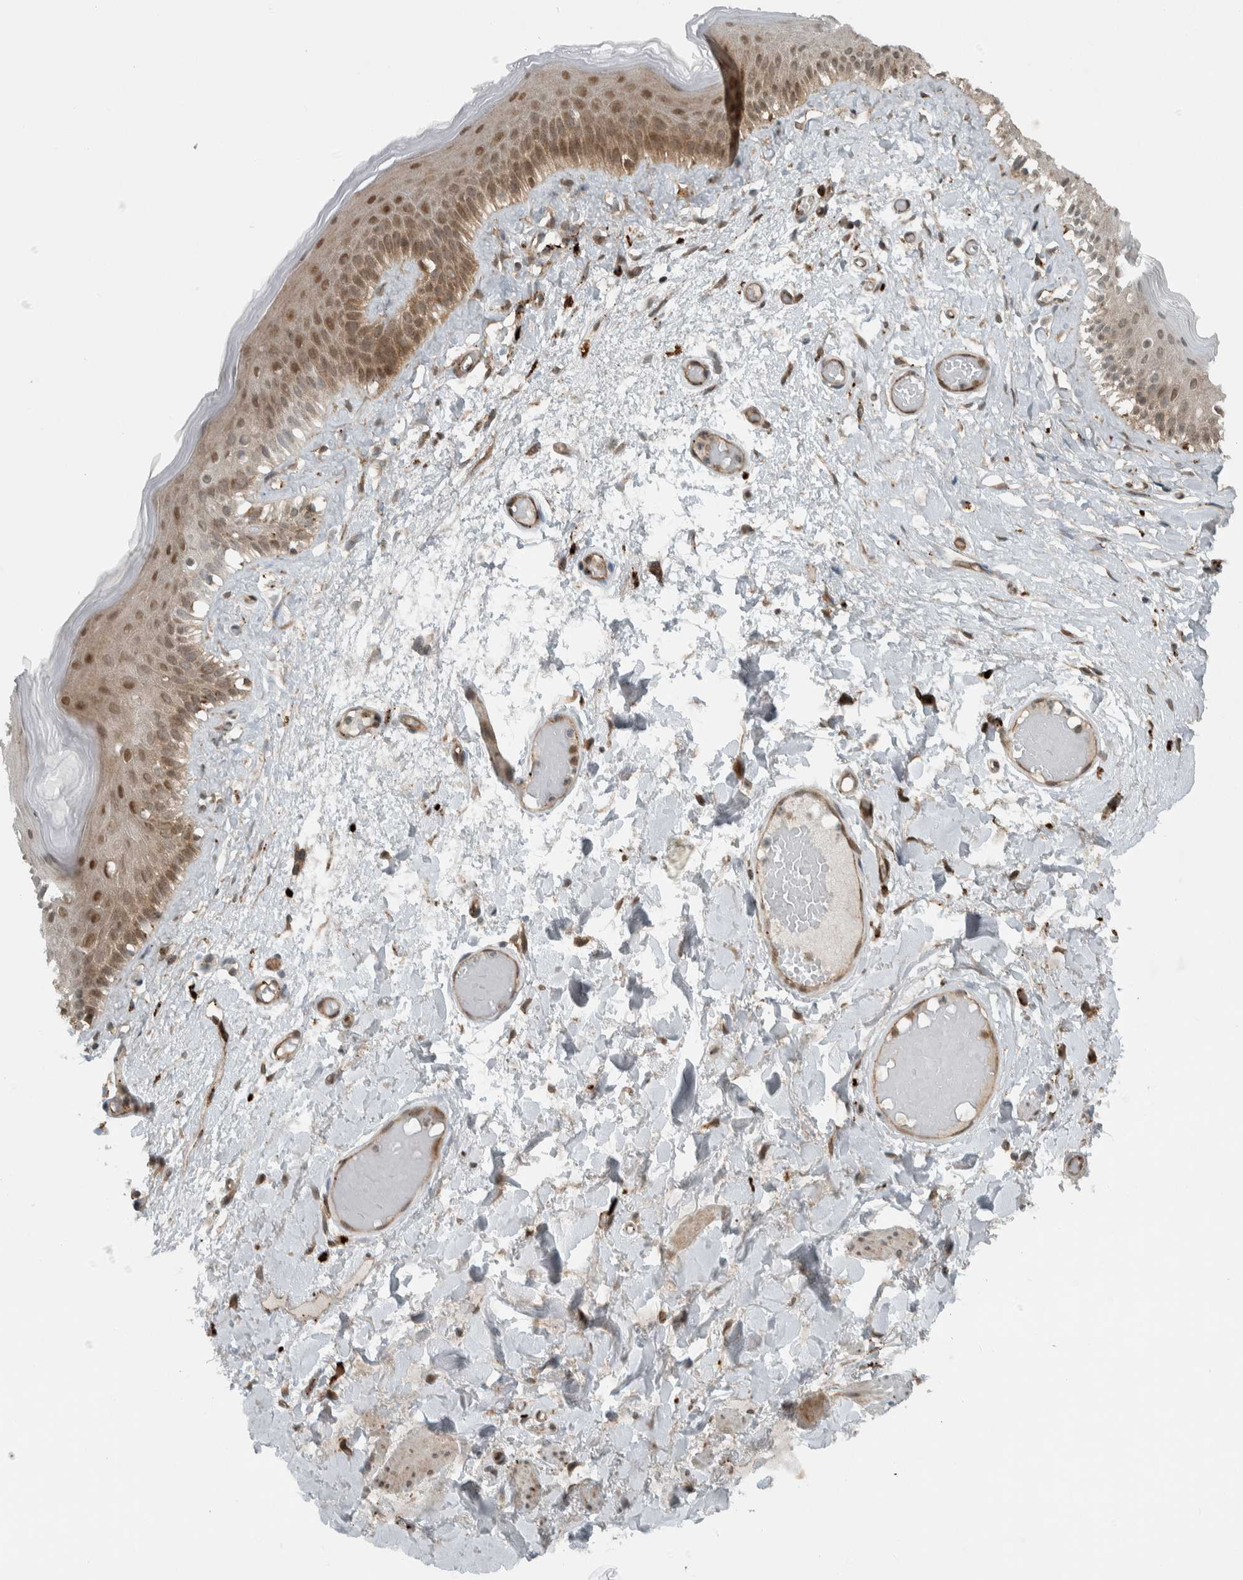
{"staining": {"intensity": "moderate", "quantity": ">75%", "location": "cytoplasmic/membranous,nuclear"}, "tissue": "skin", "cell_type": "Epidermal cells", "image_type": "normal", "snomed": [{"axis": "morphology", "description": "Normal tissue, NOS"}, {"axis": "topography", "description": "Vulva"}], "caption": "Immunohistochemistry (IHC) (DAB) staining of unremarkable human skin reveals moderate cytoplasmic/membranous,nuclear protein positivity in approximately >75% of epidermal cells.", "gene": "GIGYF1", "patient": {"sex": "female", "age": 73}}